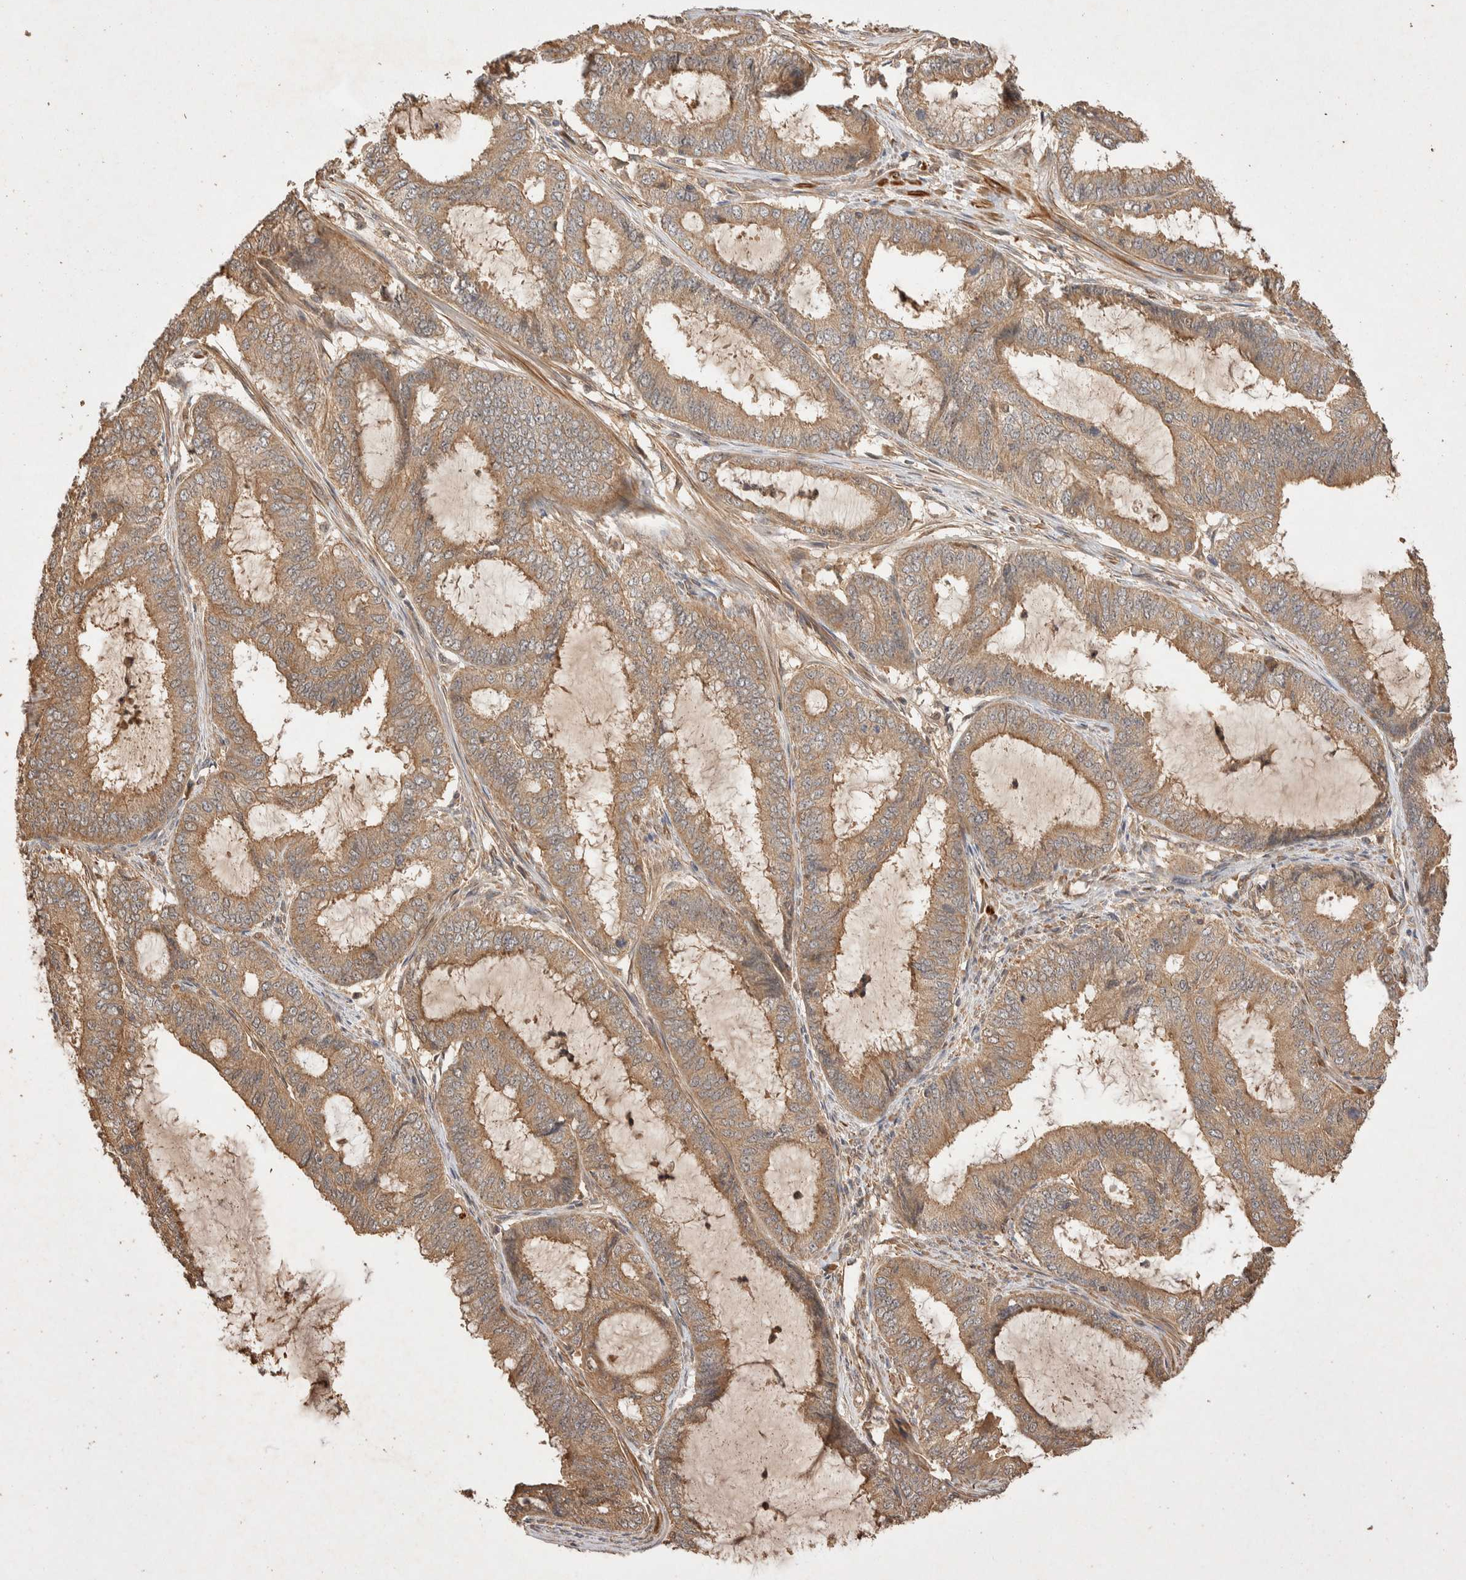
{"staining": {"intensity": "moderate", "quantity": ">75%", "location": "cytoplasmic/membranous"}, "tissue": "endometrial cancer", "cell_type": "Tumor cells", "image_type": "cancer", "snomed": [{"axis": "morphology", "description": "Adenocarcinoma, NOS"}, {"axis": "topography", "description": "Endometrium"}], "caption": "Moderate cytoplasmic/membranous expression for a protein is present in about >75% of tumor cells of adenocarcinoma (endometrial) using immunohistochemistry (IHC).", "gene": "NSMAF", "patient": {"sex": "female", "age": 51}}